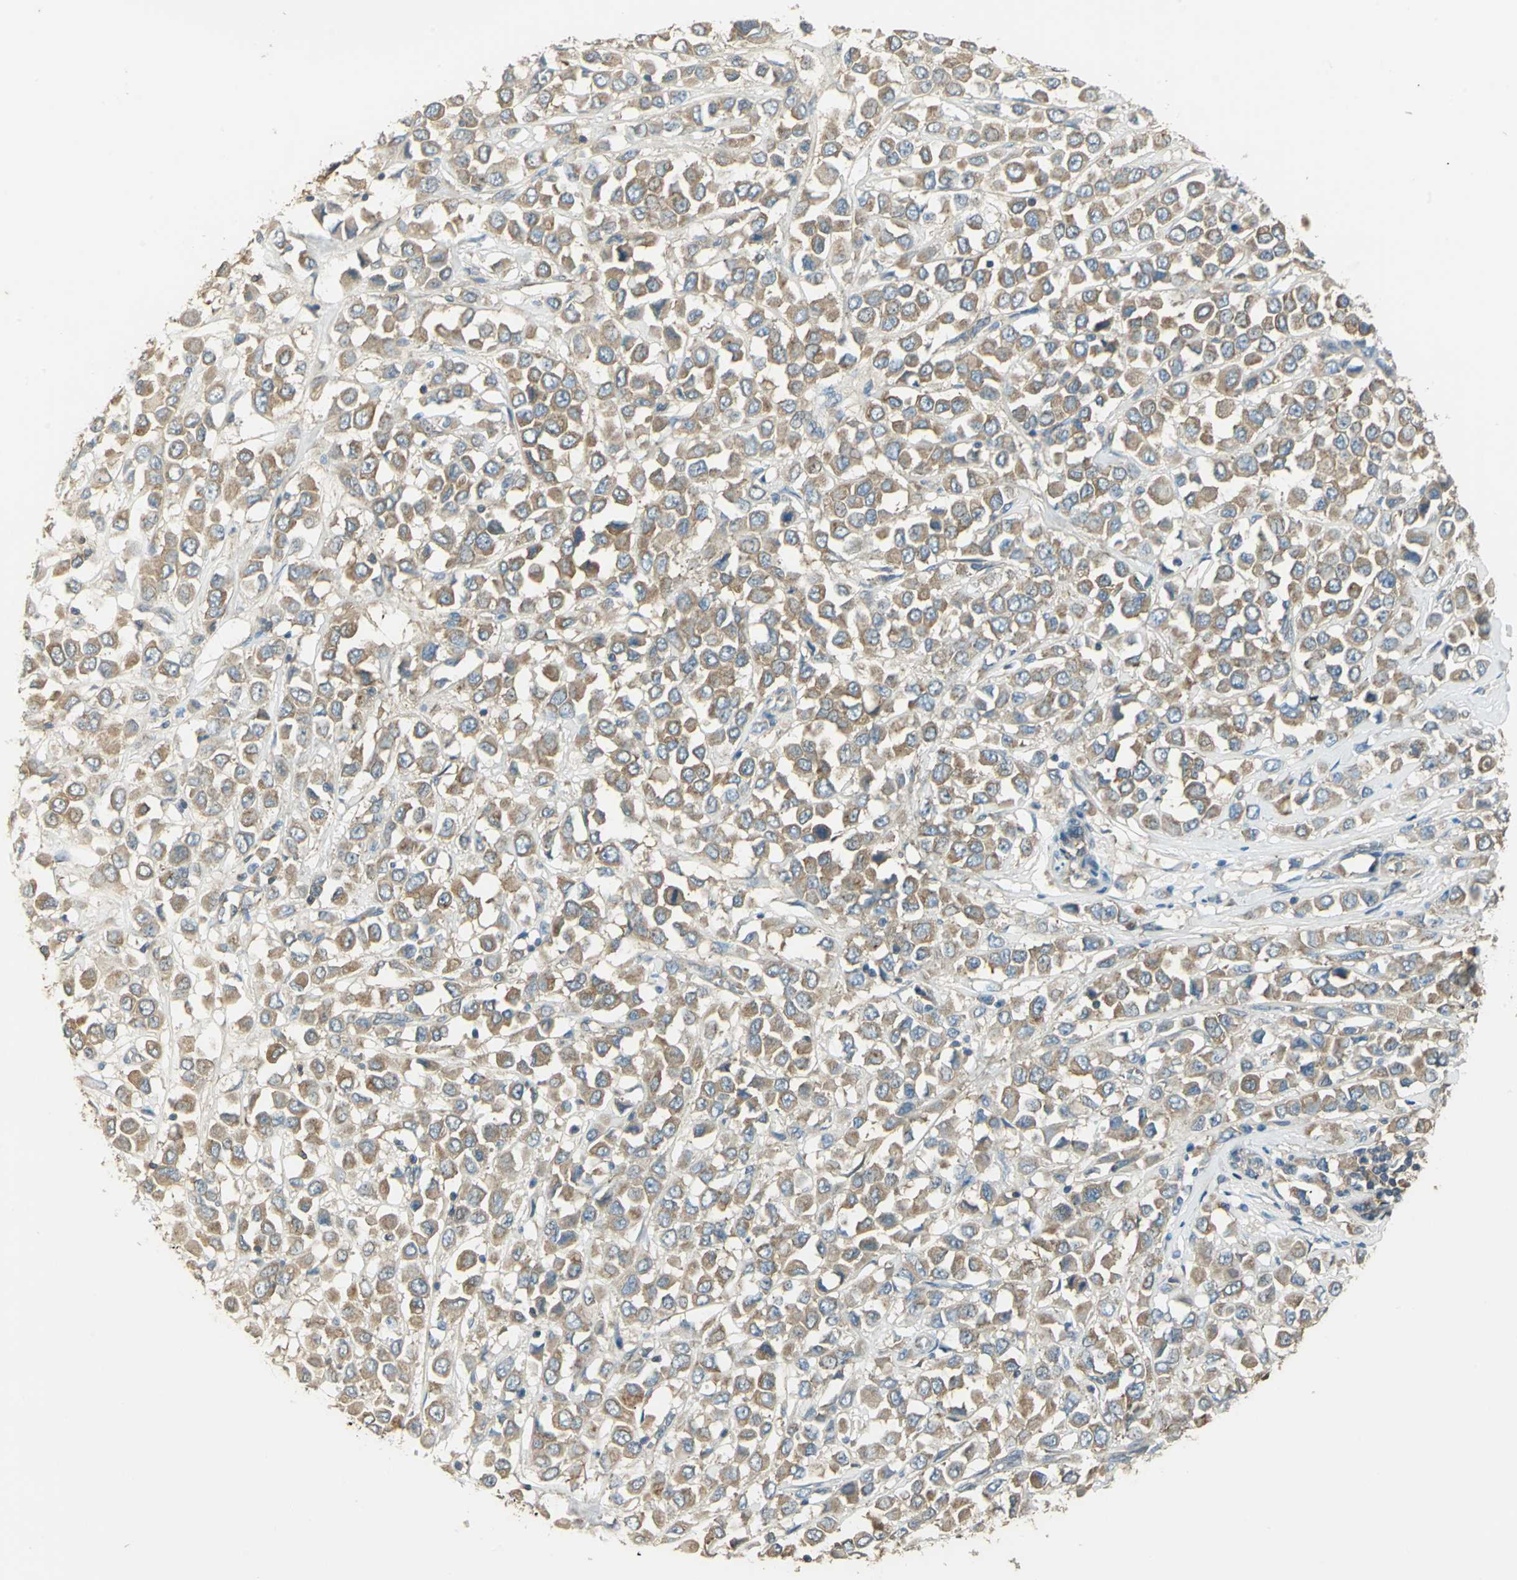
{"staining": {"intensity": "moderate", "quantity": ">75%", "location": "cytoplasmic/membranous"}, "tissue": "breast cancer", "cell_type": "Tumor cells", "image_type": "cancer", "snomed": [{"axis": "morphology", "description": "Duct carcinoma"}, {"axis": "topography", "description": "Breast"}], "caption": "A medium amount of moderate cytoplasmic/membranous positivity is appreciated in about >75% of tumor cells in breast cancer (infiltrating ductal carcinoma) tissue.", "gene": "SHC2", "patient": {"sex": "female", "age": 61}}